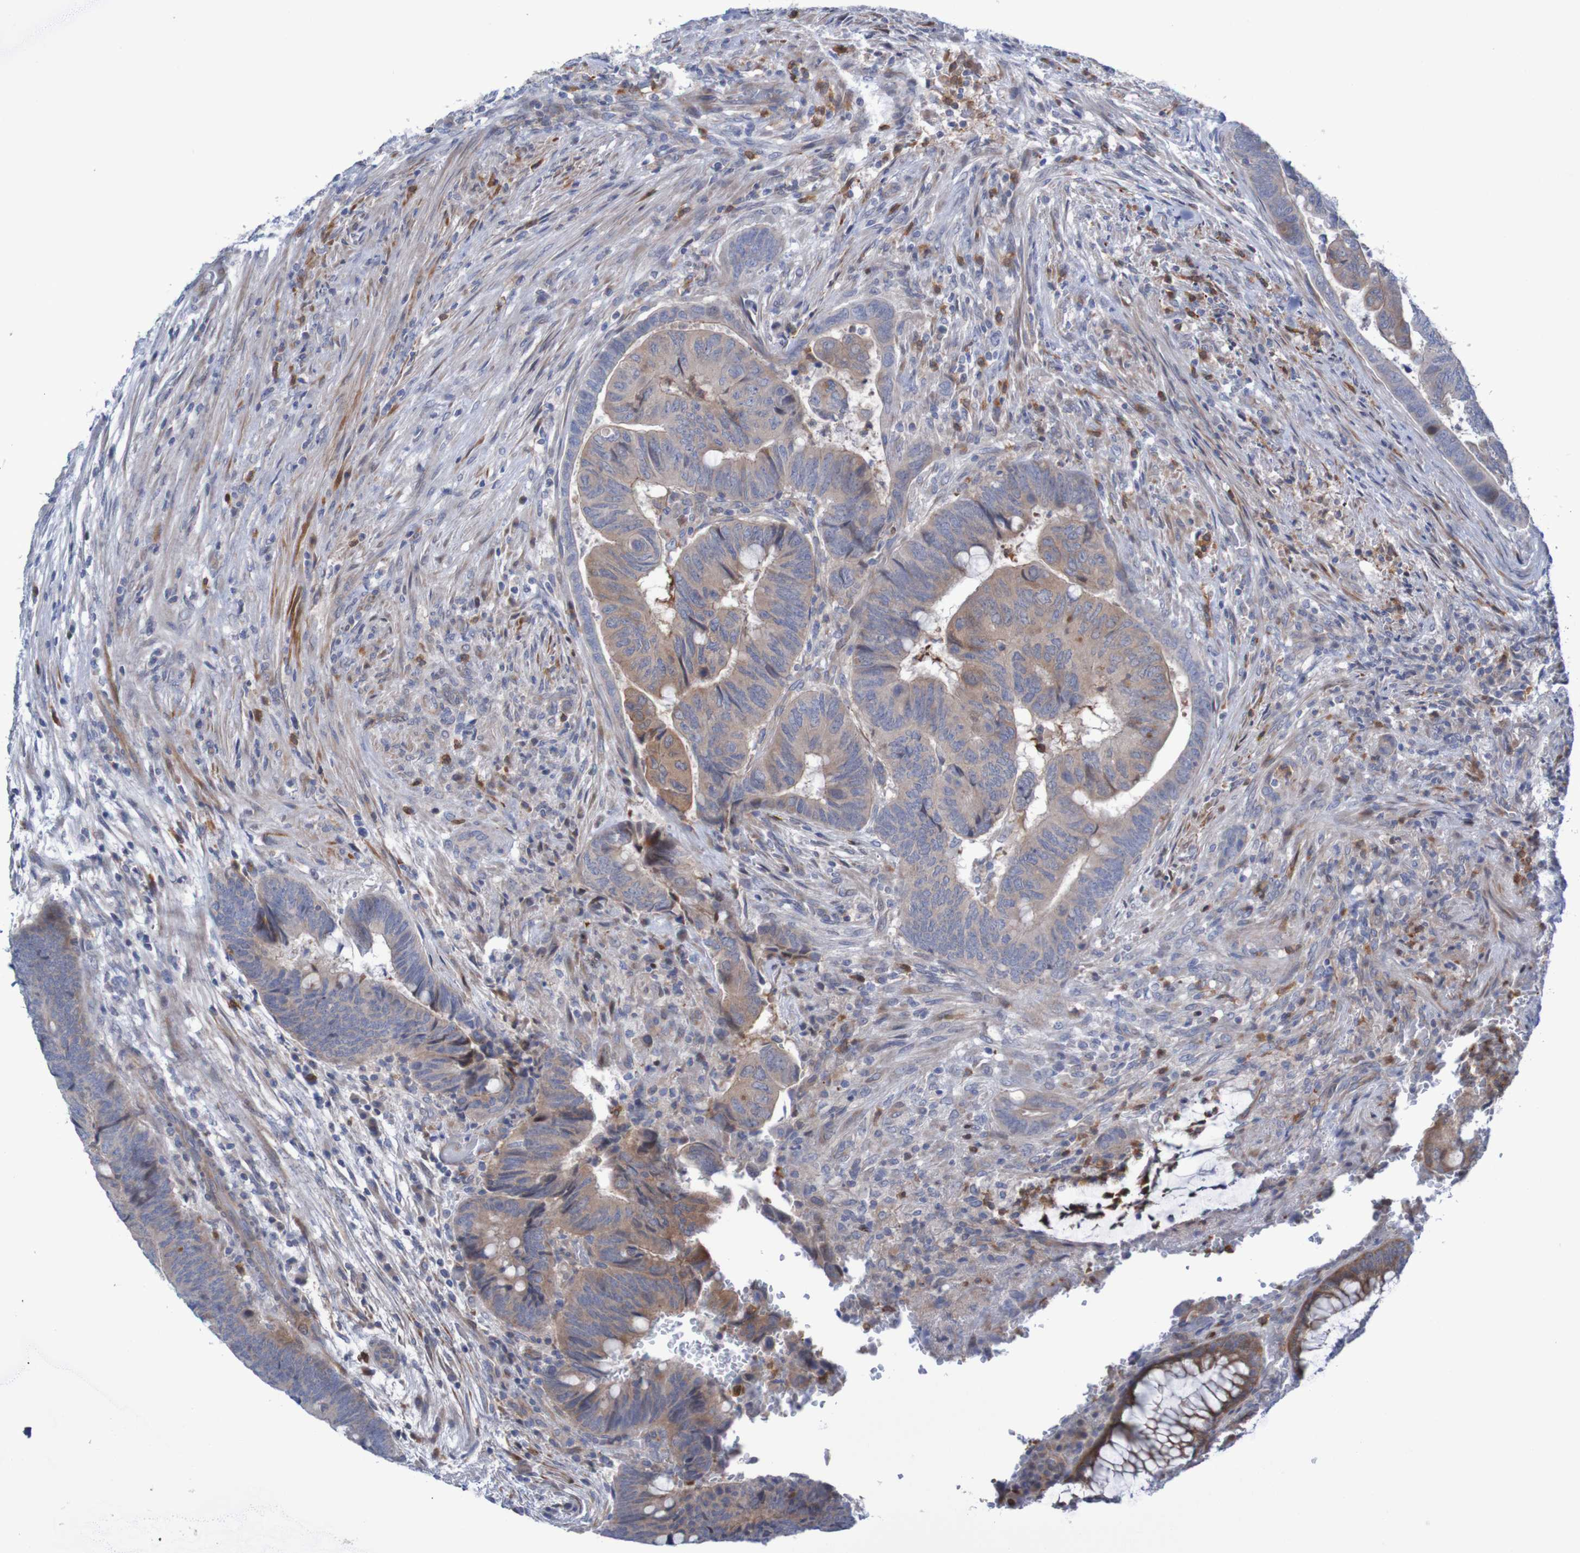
{"staining": {"intensity": "moderate", "quantity": "25%-75%", "location": "cytoplasmic/membranous"}, "tissue": "colorectal cancer", "cell_type": "Tumor cells", "image_type": "cancer", "snomed": [{"axis": "morphology", "description": "Normal tissue, NOS"}, {"axis": "morphology", "description": "Adenocarcinoma, NOS"}, {"axis": "topography", "description": "Rectum"}, {"axis": "topography", "description": "Peripheral nerve tissue"}], "caption": "Immunohistochemistry (IHC) photomicrograph of neoplastic tissue: adenocarcinoma (colorectal) stained using immunohistochemistry shows medium levels of moderate protein expression localized specifically in the cytoplasmic/membranous of tumor cells, appearing as a cytoplasmic/membranous brown color.", "gene": "ANGPT4", "patient": {"sex": "male", "age": 92}}